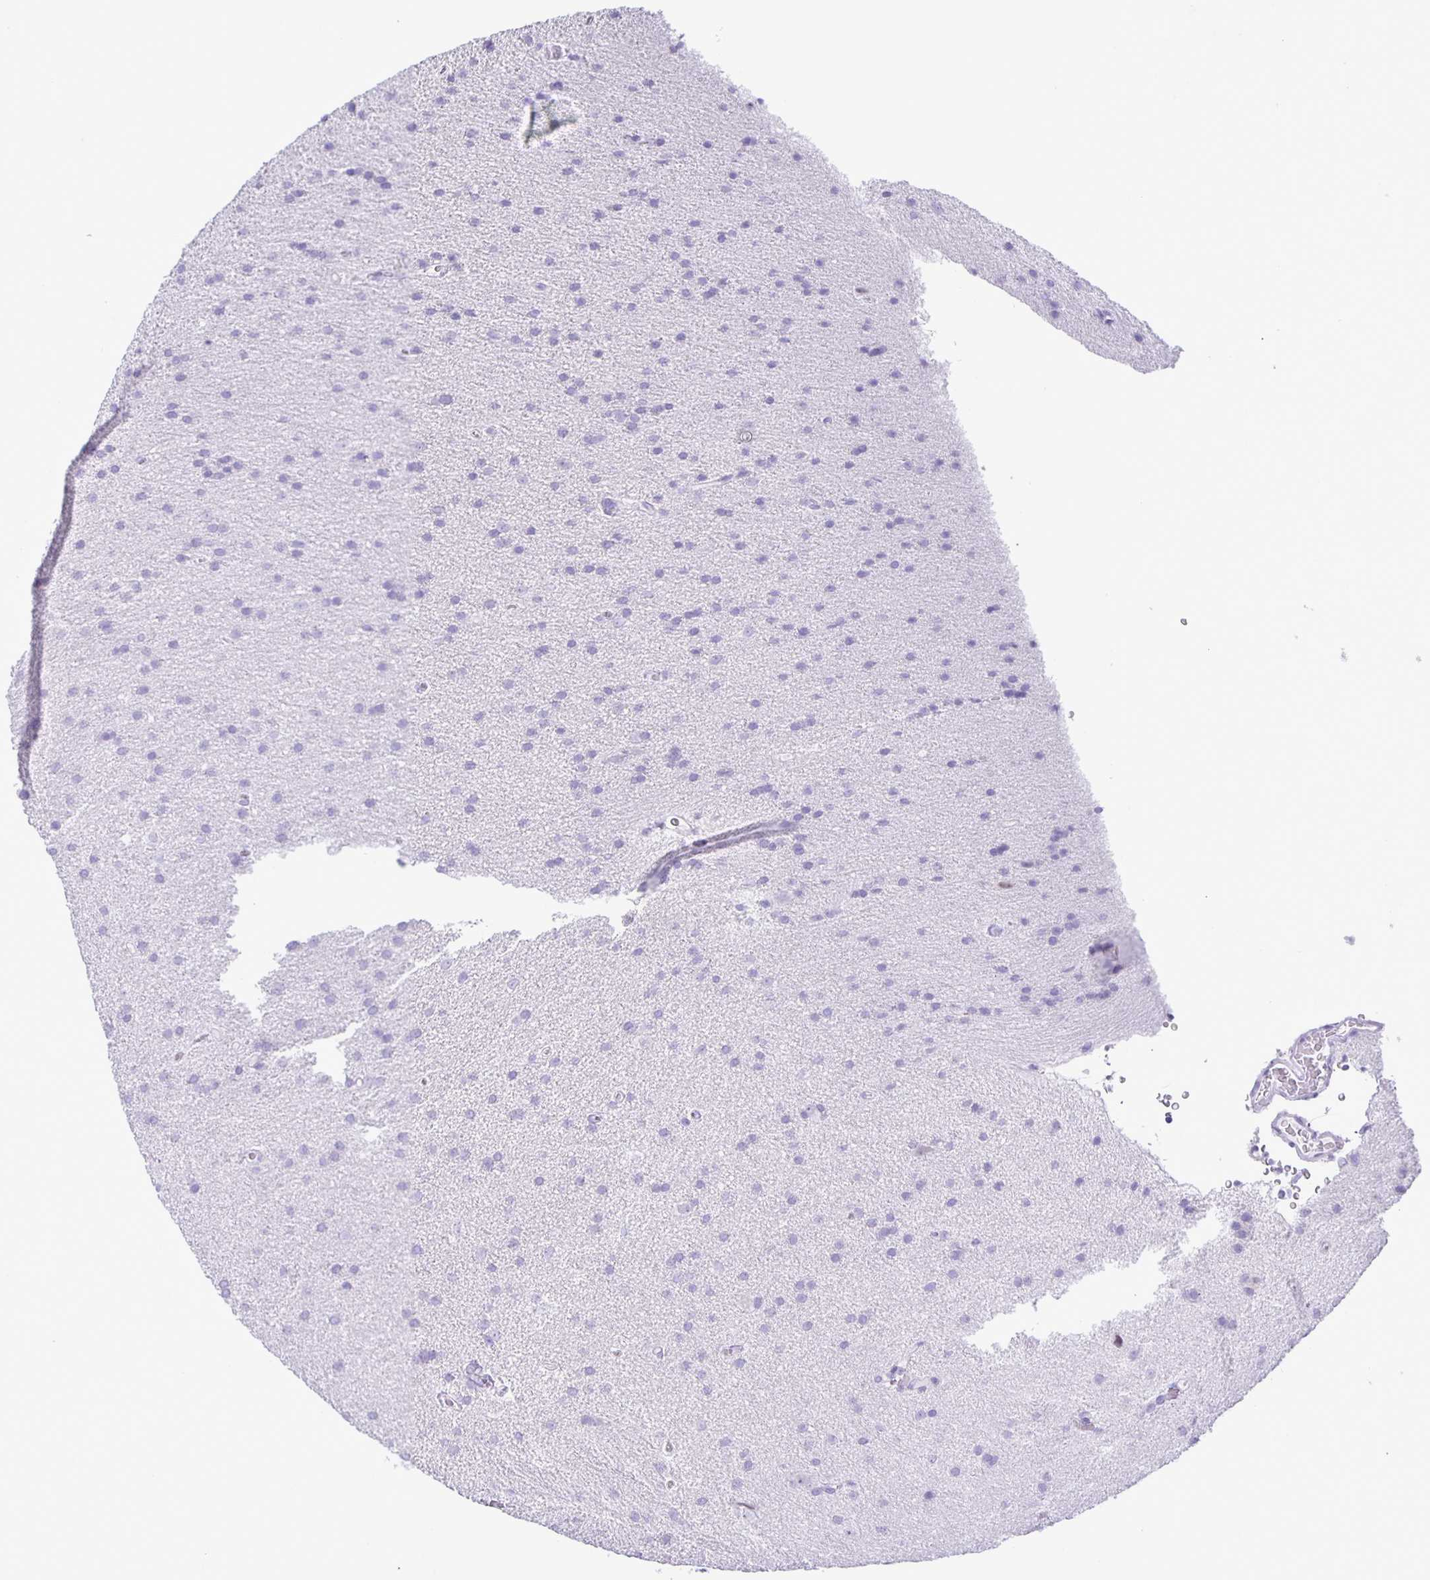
{"staining": {"intensity": "negative", "quantity": "none", "location": "none"}, "tissue": "glioma", "cell_type": "Tumor cells", "image_type": "cancer", "snomed": [{"axis": "morphology", "description": "Glioma, malignant, Low grade"}, {"axis": "topography", "description": "Brain"}], "caption": "Immunohistochemistry image of neoplastic tissue: glioma stained with DAB exhibits no significant protein expression in tumor cells.", "gene": "EZHIP", "patient": {"sex": "female", "age": 54}}